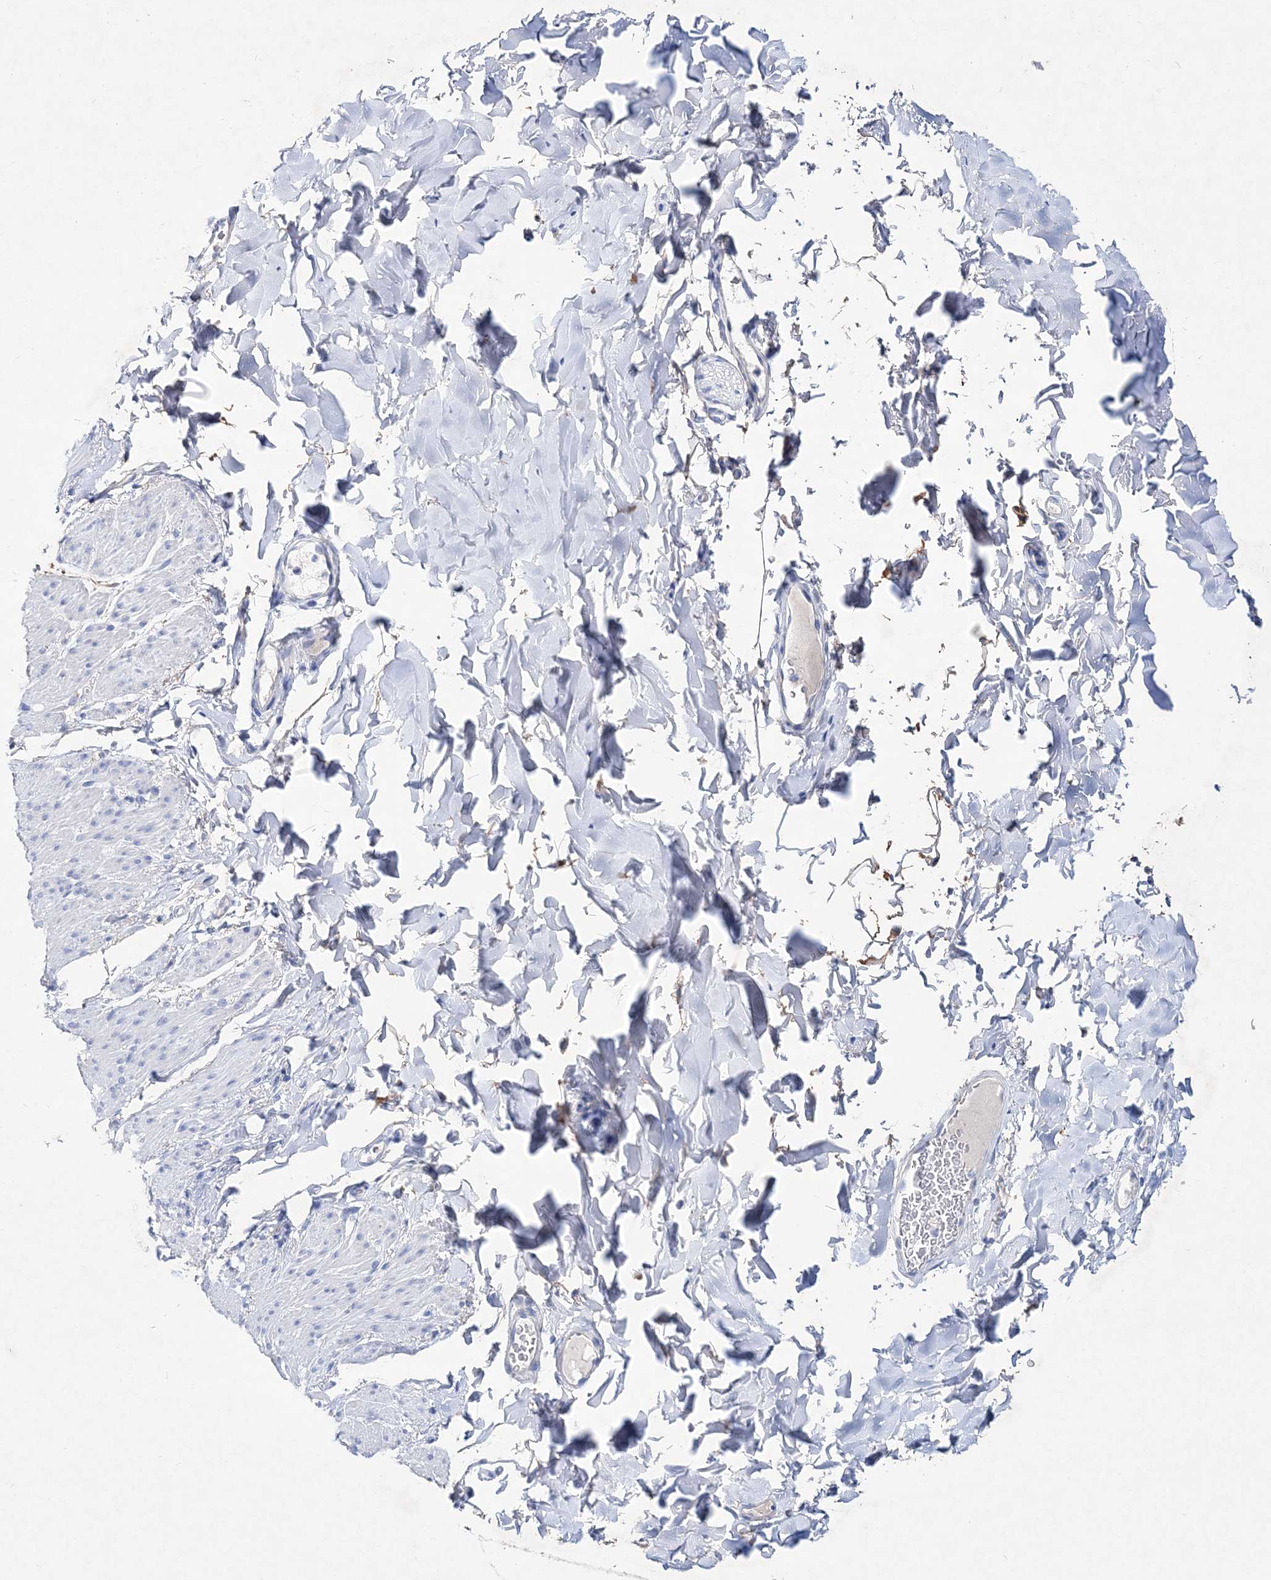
{"staining": {"intensity": "negative", "quantity": "none", "location": "none"}, "tissue": "smooth muscle", "cell_type": "Smooth muscle cells", "image_type": "normal", "snomed": [{"axis": "morphology", "description": "Normal tissue, NOS"}, {"axis": "topography", "description": "Colon"}, {"axis": "topography", "description": "Peripheral nerve tissue"}], "caption": "The image reveals no staining of smooth muscle cells in benign smooth muscle. Brightfield microscopy of immunohistochemistry stained with DAB (3,3'-diaminobenzidine) (brown) and hematoxylin (blue), captured at high magnification.", "gene": "SPINK7", "patient": {"sex": "female", "age": 61}}